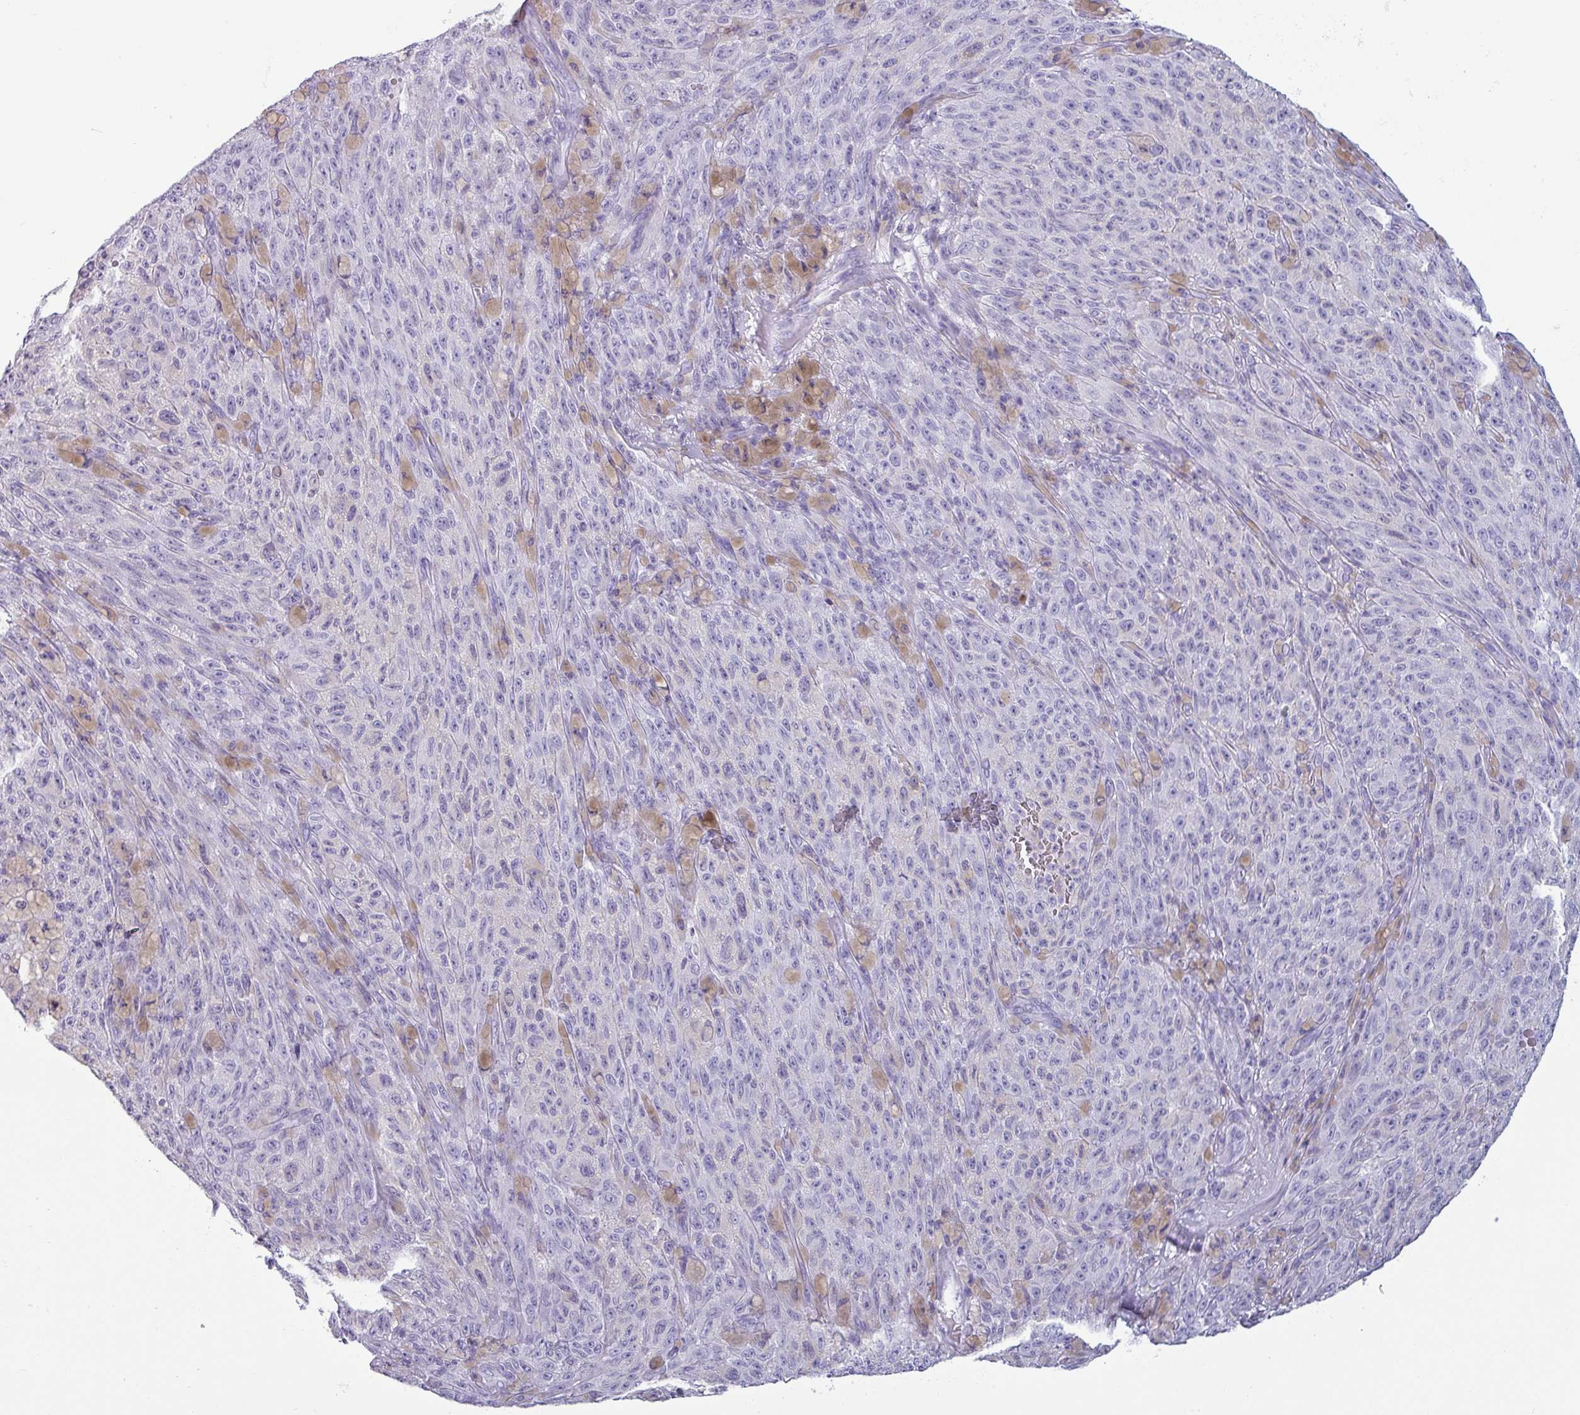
{"staining": {"intensity": "negative", "quantity": "none", "location": "none"}, "tissue": "melanoma", "cell_type": "Tumor cells", "image_type": "cancer", "snomed": [{"axis": "morphology", "description": "Malignant melanoma, NOS"}, {"axis": "topography", "description": "Skin"}], "caption": "Malignant melanoma stained for a protein using IHC reveals no expression tumor cells.", "gene": "CRYBB2", "patient": {"sex": "female", "age": 82}}